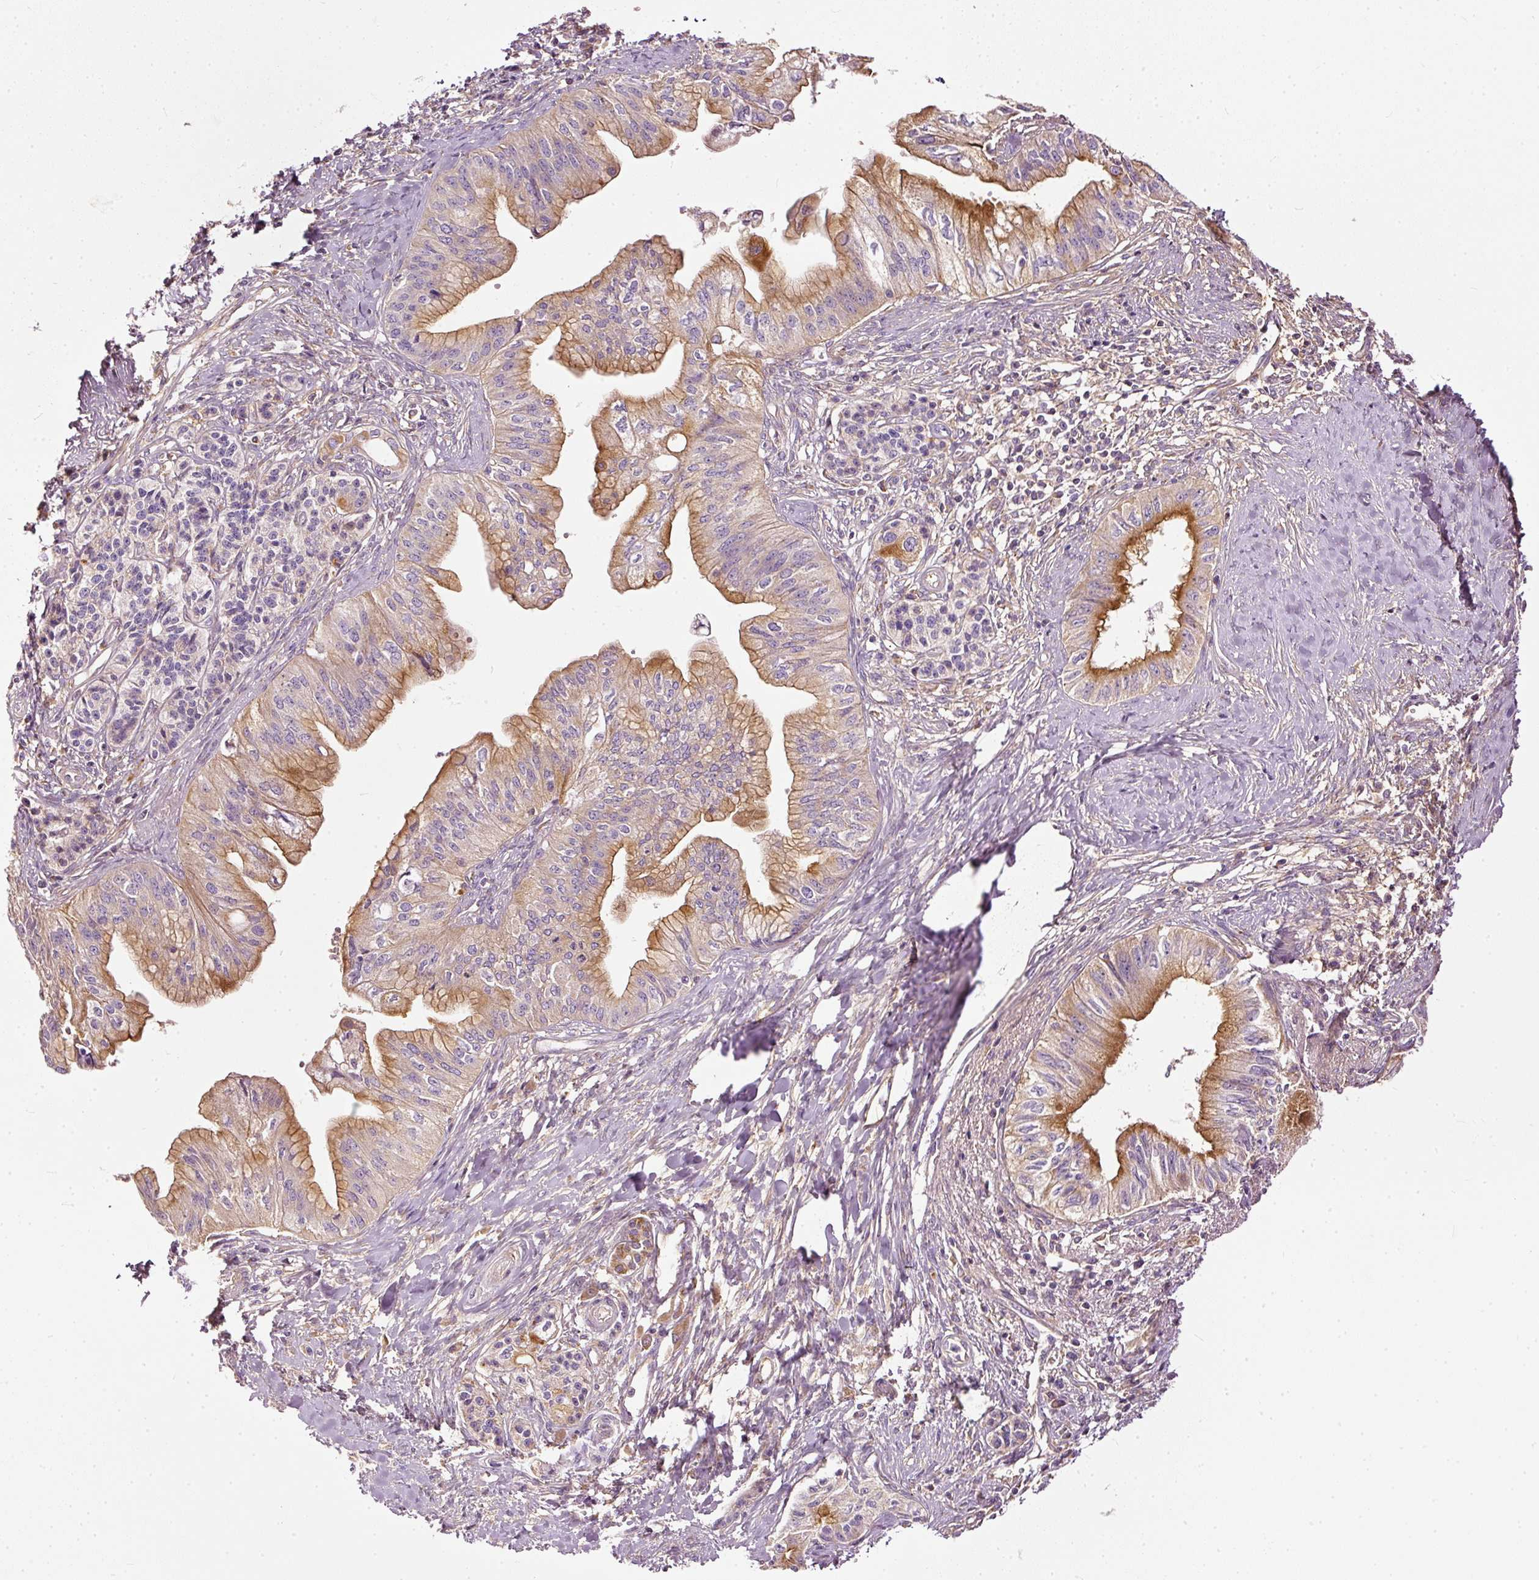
{"staining": {"intensity": "moderate", "quantity": "25%-75%", "location": "cytoplasmic/membranous"}, "tissue": "pancreatic cancer", "cell_type": "Tumor cells", "image_type": "cancer", "snomed": [{"axis": "morphology", "description": "Adenocarcinoma, NOS"}, {"axis": "topography", "description": "Pancreas"}], "caption": "Pancreatic cancer (adenocarcinoma) stained with a protein marker displays moderate staining in tumor cells.", "gene": "PAQR9", "patient": {"sex": "male", "age": 71}}